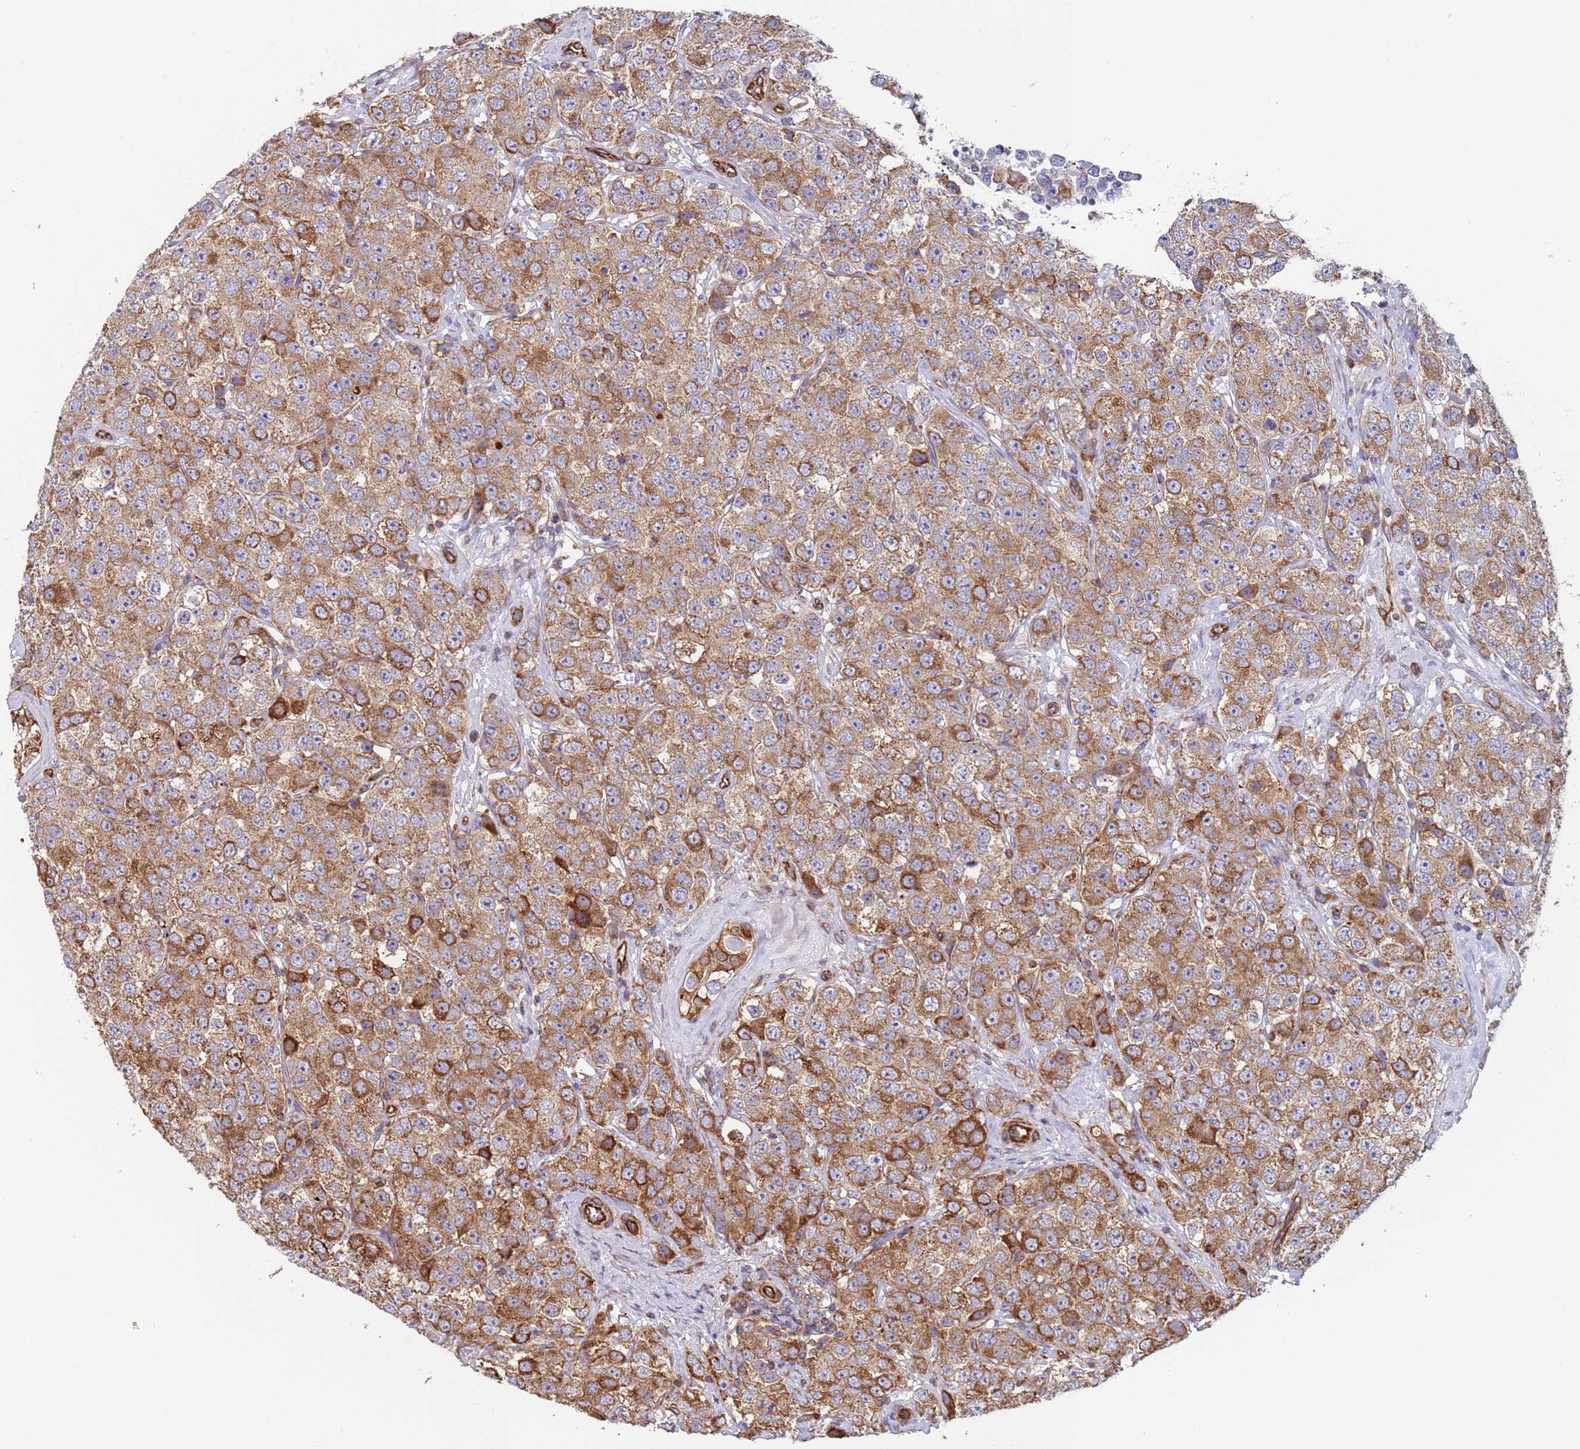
{"staining": {"intensity": "moderate", "quantity": ">75%", "location": "cytoplasmic/membranous"}, "tissue": "testis cancer", "cell_type": "Tumor cells", "image_type": "cancer", "snomed": [{"axis": "morphology", "description": "Seminoma, NOS"}, {"axis": "topography", "description": "Testis"}], "caption": "Testis seminoma stained with DAB immunohistochemistry (IHC) exhibits medium levels of moderate cytoplasmic/membranous staining in about >75% of tumor cells.", "gene": "NUDT12", "patient": {"sex": "male", "age": 28}}